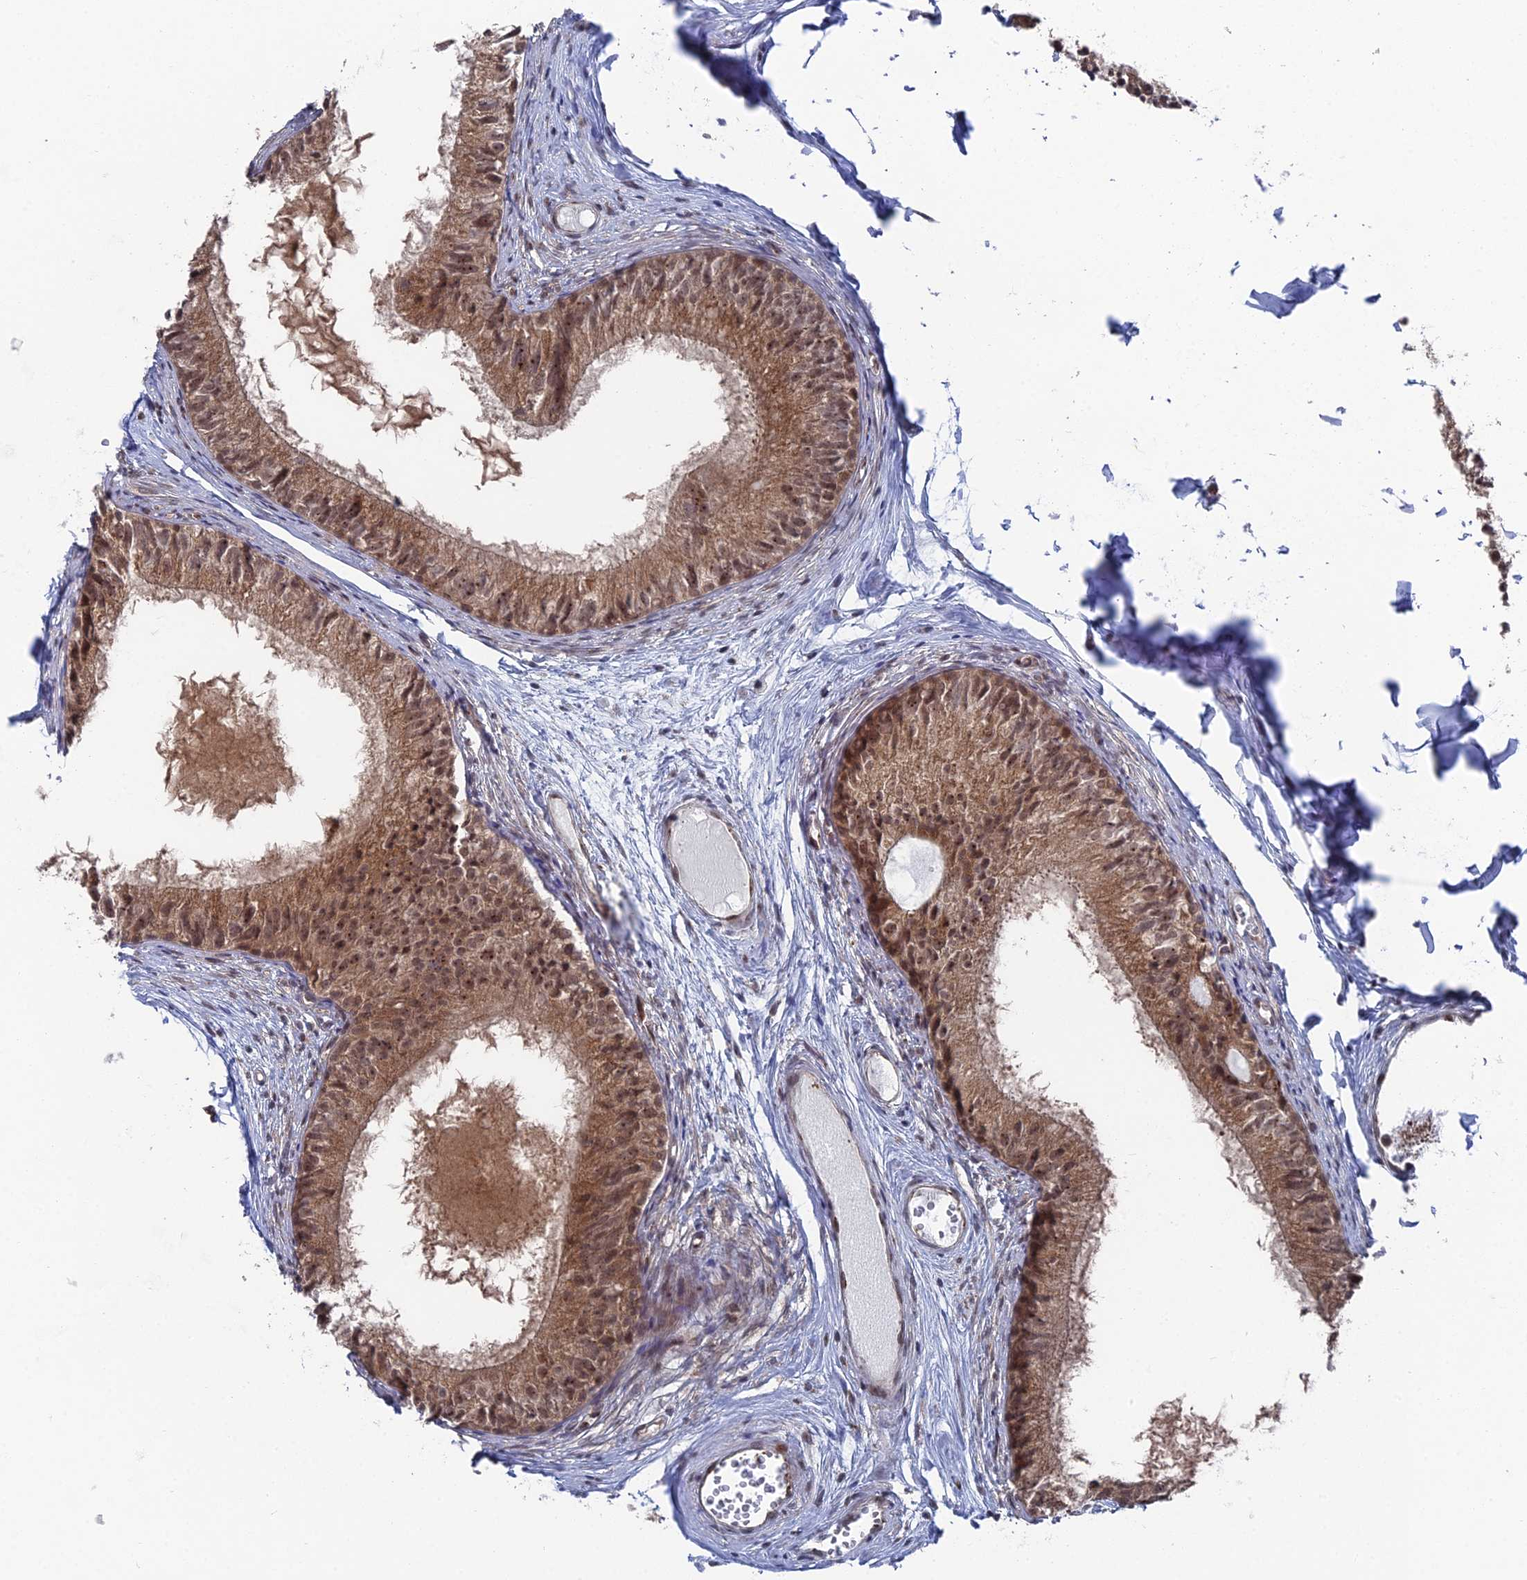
{"staining": {"intensity": "moderate", "quantity": ">75%", "location": "cytoplasmic/membranous,nuclear"}, "tissue": "epididymis", "cell_type": "Glandular cells", "image_type": "normal", "snomed": [{"axis": "morphology", "description": "Normal tissue, NOS"}, {"axis": "morphology", "description": "Seminoma in situ"}, {"axis": "topography", "description": "Testis"}, {"axis": "topography", "description": "Epididymis"}], "caption": "A high-resolution image shows immunohistochemistry staining of benign epididymis, which shows moderate cytoplasmic/membranous,nuclear expression in approximately >75% of glandular cells.", "gene": "FHIP2A", "patient": {"sex": "male", "age": 28}}